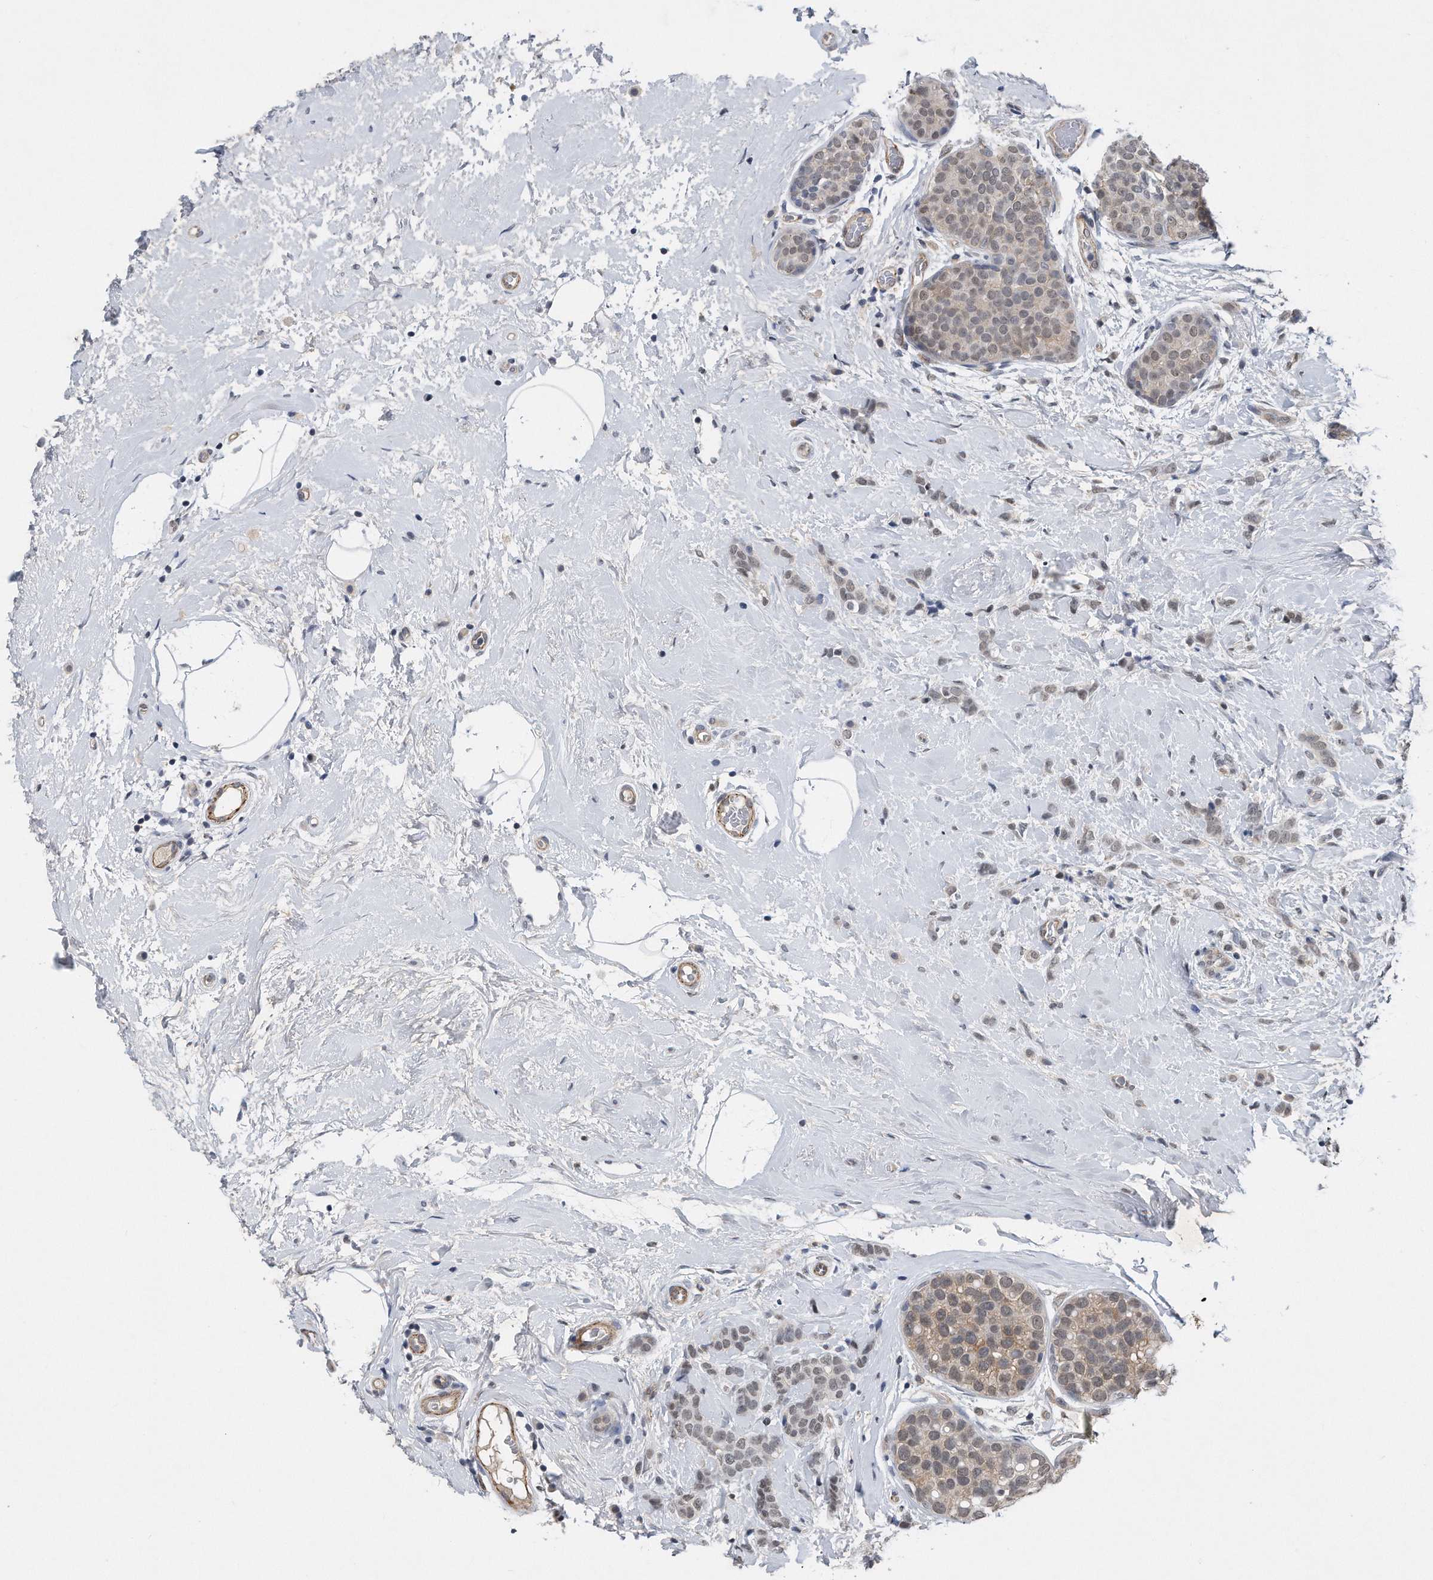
{"staining": {"intensity": "weak", "quantity": "25%-75%", "location": "cytoplasmic/membranous,nuclear"}, "tissue": "breast cancer", "cell_type": "Tumor cells", "image_type": "cancer", "snomed": [{"axis": "morphology", "description": "Lobular carcinoma, in situ"}, {"axis": "morphology", "description": "Lobular carcinoma"}, {"axis": "topography", "description": "Breast"}], "caption": "Weak cytoplasmic/membranous and nuclear expression for a protein is appreciated in about 25%-75% of tumor cells of breast cancer using immunohistochemistry.", "gene": "TP53INP1", "patient": {"sex": "female", "age": 41}}